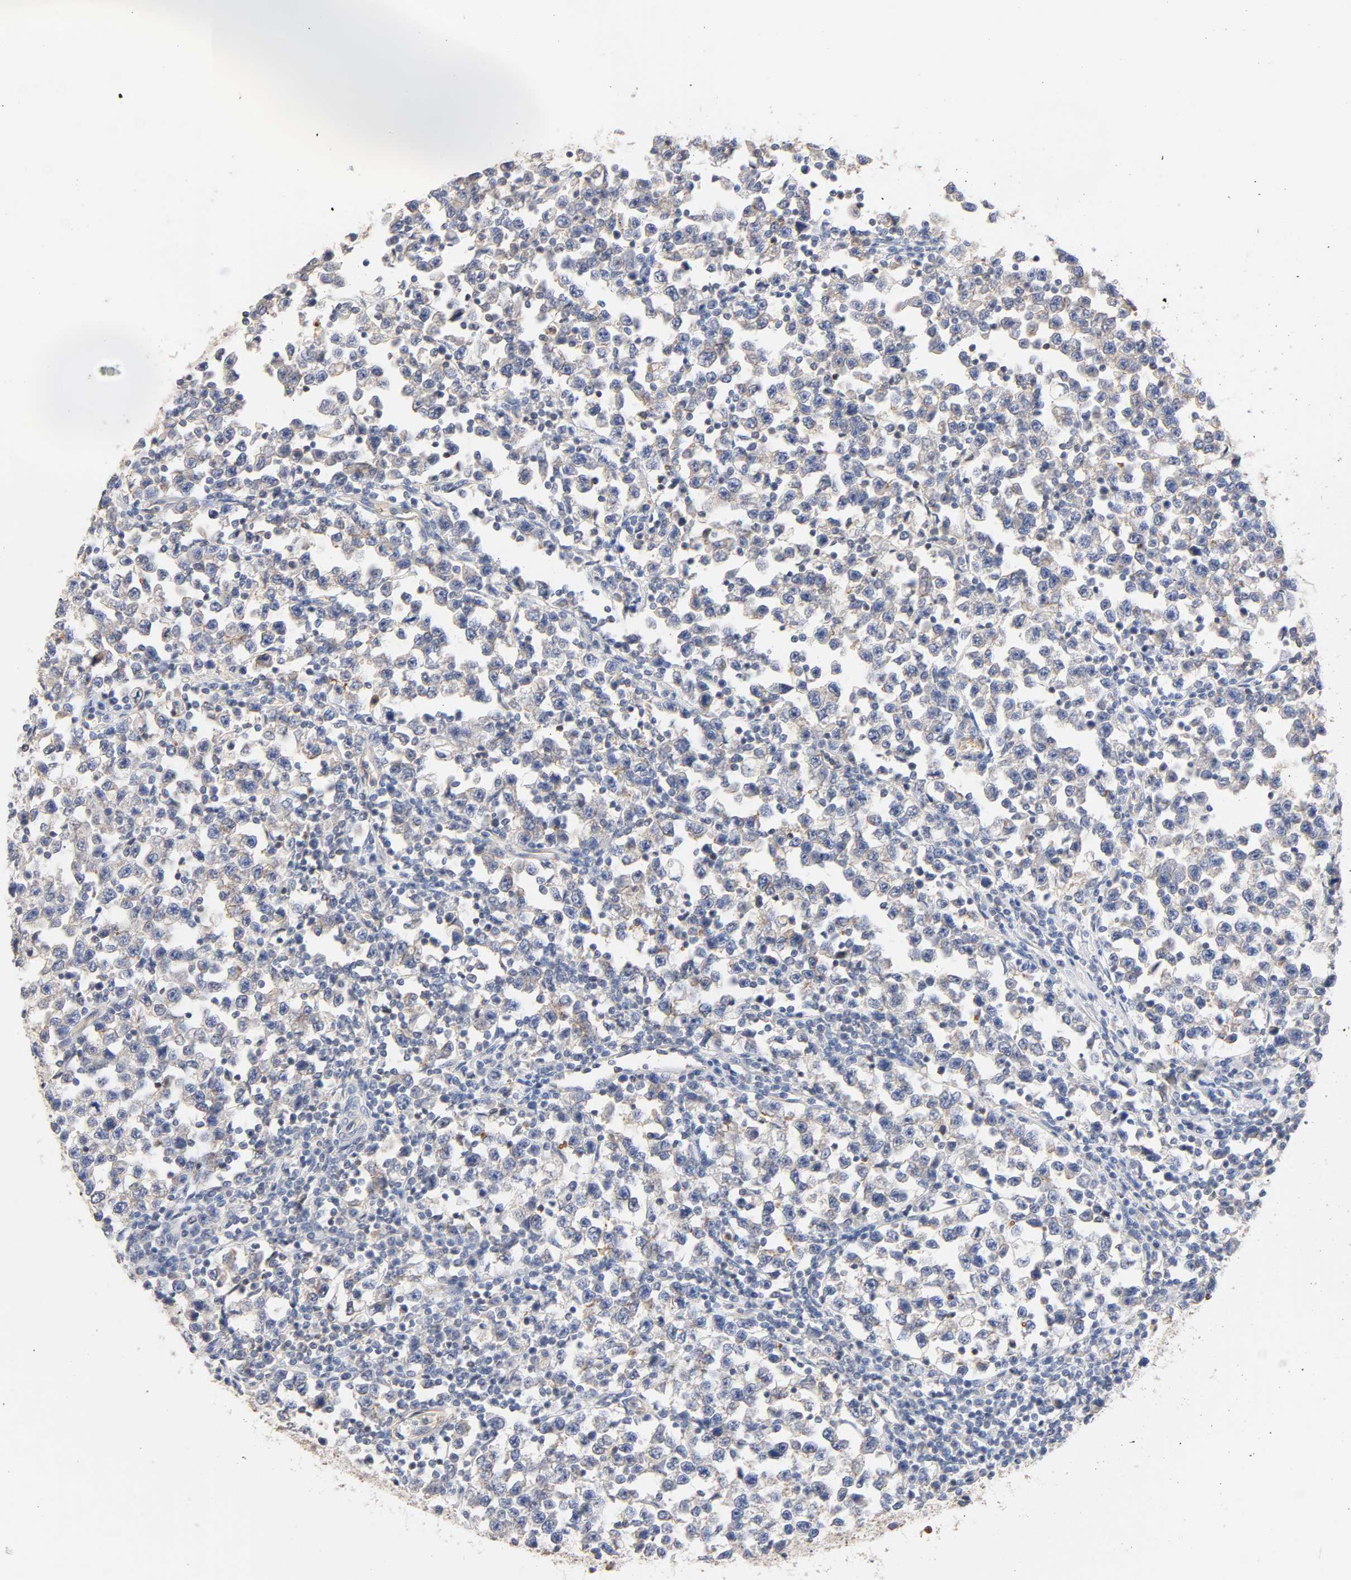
{"staining": {"intensity": "weak", "quantity": "25%-75%", "location": "cytoplasmic/membranous"}, "tissue": "testis cancer", "cell_type": "Tumor cells", "image_type": "cancer", "snomed": [{"axis": "morphology", "description": "Seminoma, NOS"}, {"axis": "topography", "description": "Testis"}], "caption": "Protein analysis of seminoma (testis) tissue reveals weak cytoplasmic/membranous positivity in about 25%-75% of tumor cells.", "gene": "STRN3", "patient": {"sex": "male", "age": 43}}